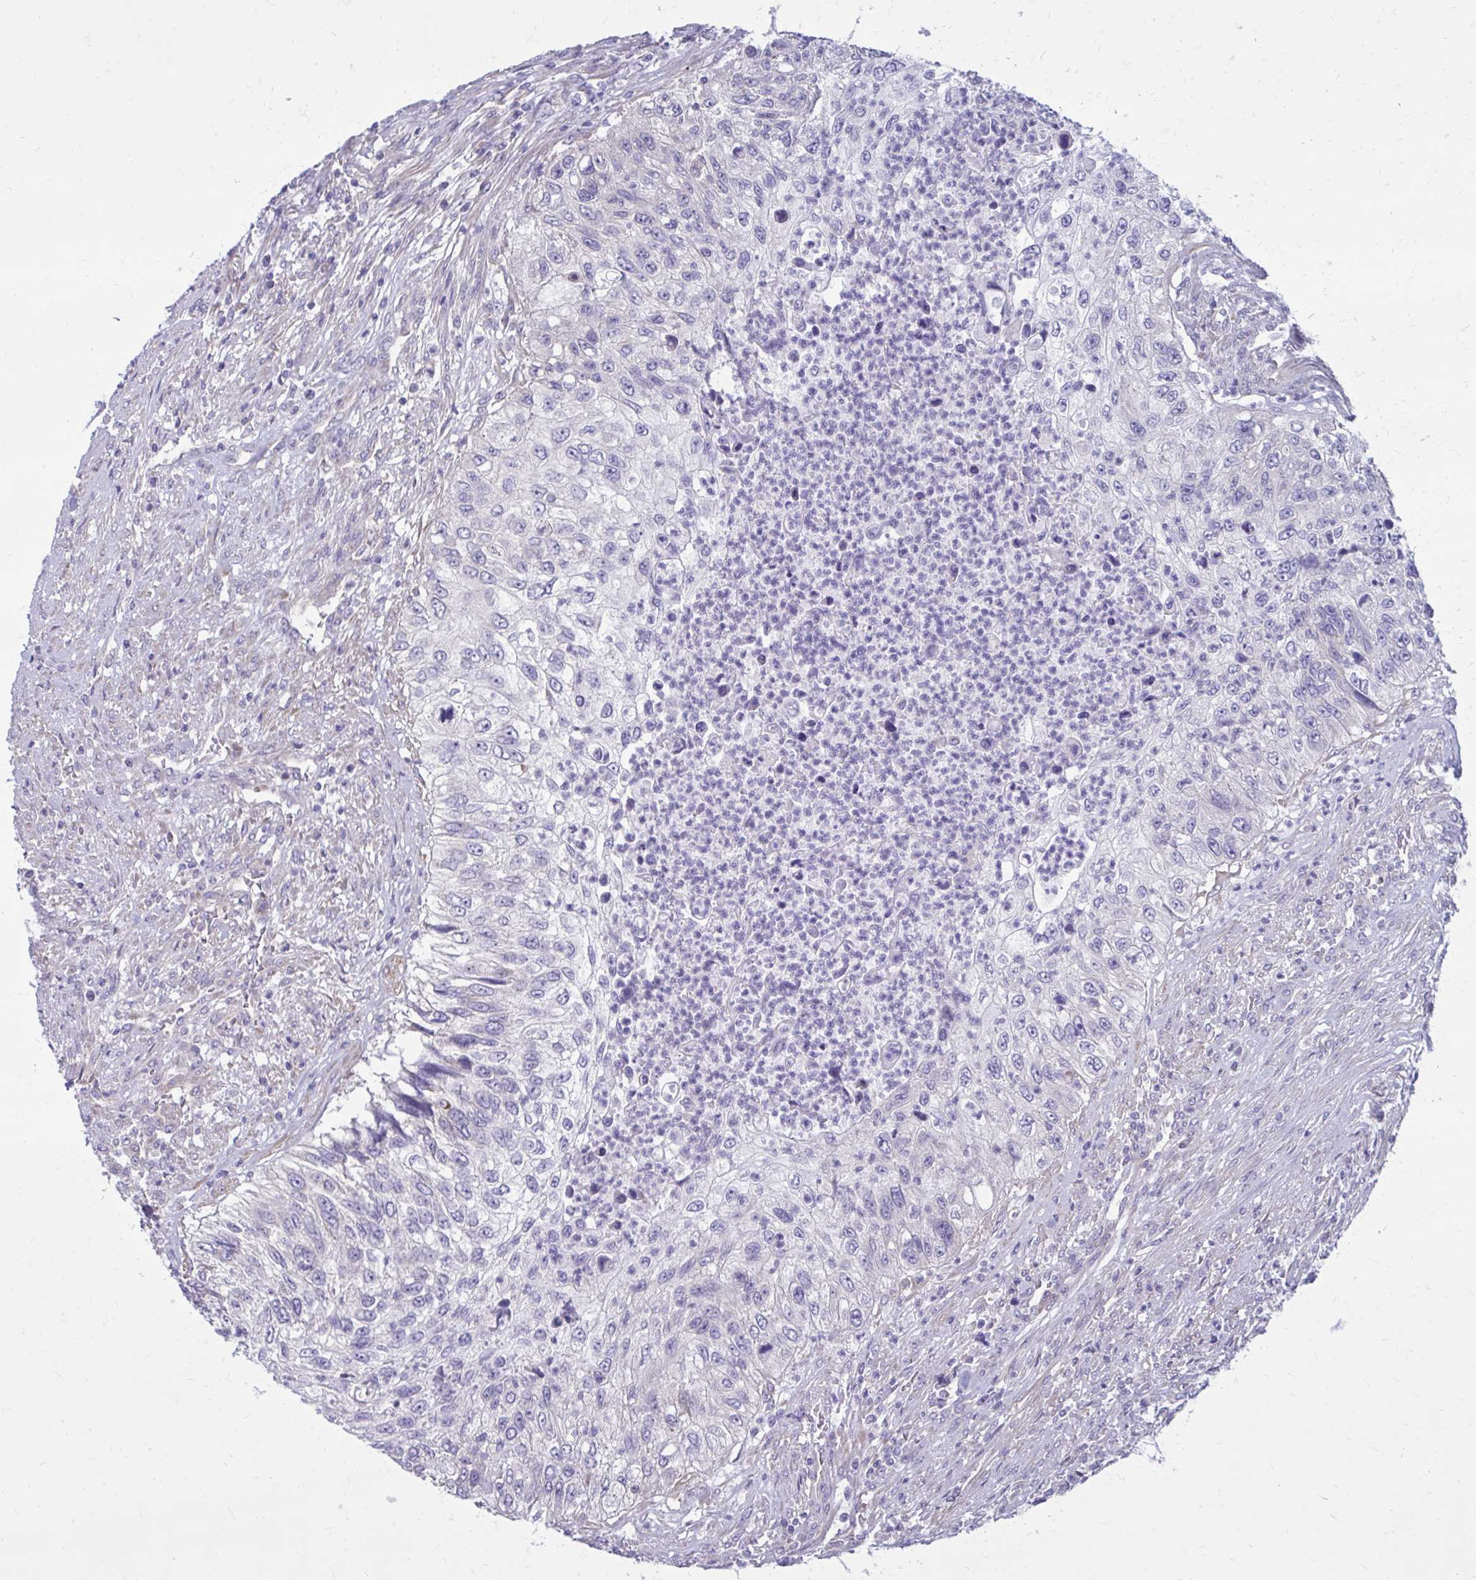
{"staining": {"intensity": "negative", "quantity": "none", "location": "none"}, "tissue": "urothelial cancer", "cell_type": "Tumor cells", "image_type": "cancer", "snomed": [{"axis": "morphology", "description": "Urothelial carcinoma, High grade"}, {"axis": "topography", "description": "Urinary bladder"}], "caption": "Tumor cells show no significant protein staining in urothelial cancer.", "gene": "GIGYF2", "patient": {"sex": "female", "age": 60}}